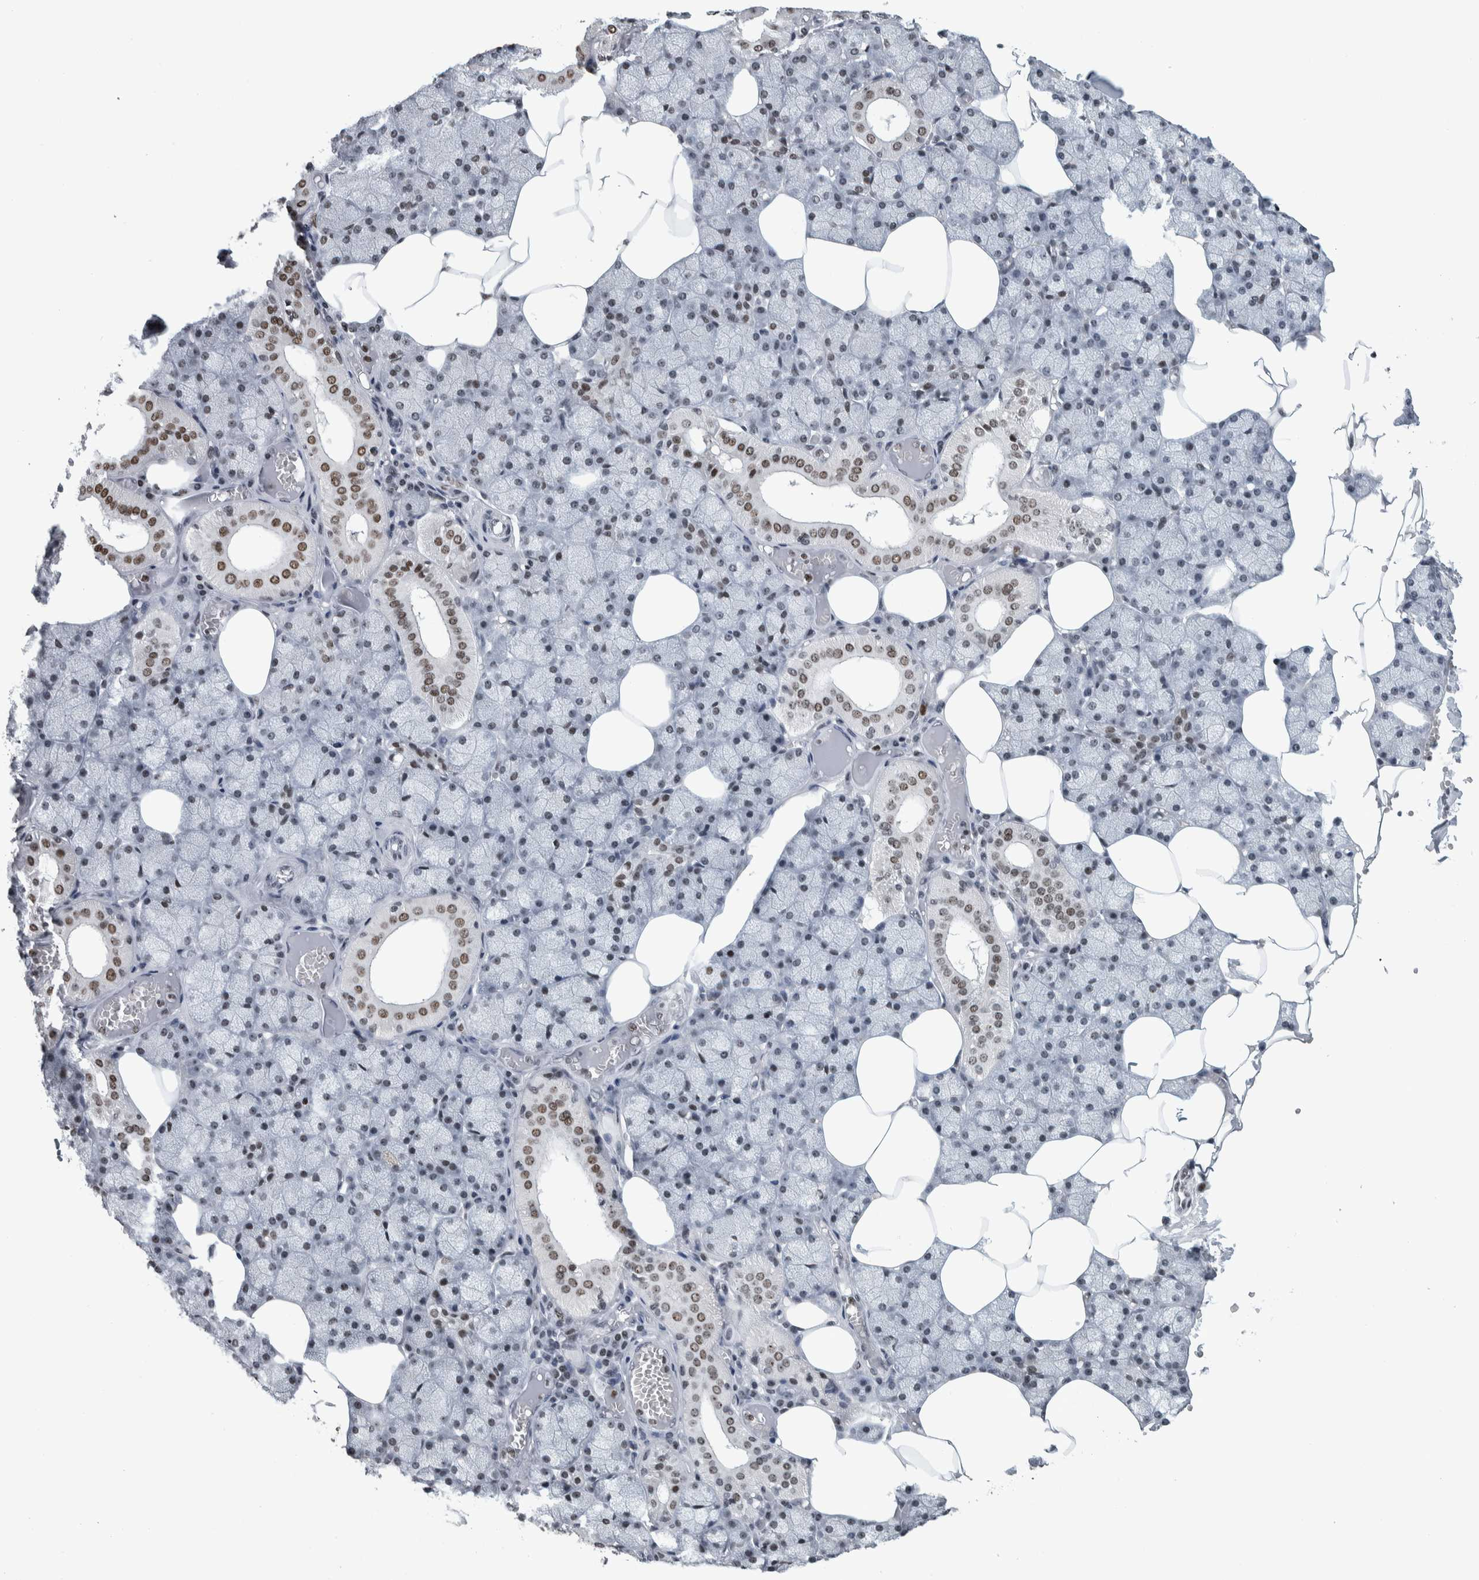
{"staining": {"intensity": "moderate", "quantity": "25%-75%", "location": "cytoplasmic/membranous,nuclear"}, "tissue": "salivary gland", "cell_type": "Glandular cells", "image_type": "normal", "snomed": [{"axis": "morphology", "description": "Normal tissue, NOS"}, {"axis": "topography", "description": "Salivary gland"}], "caption": "Glandular cells display medium levels of moderate cytoplasmic/membranous,nuclear expression in approximately 25%-75% of cells in benign human salivary gland.", "gene": "TOP2B", "patient": {"sex": "male", "age": 62}}